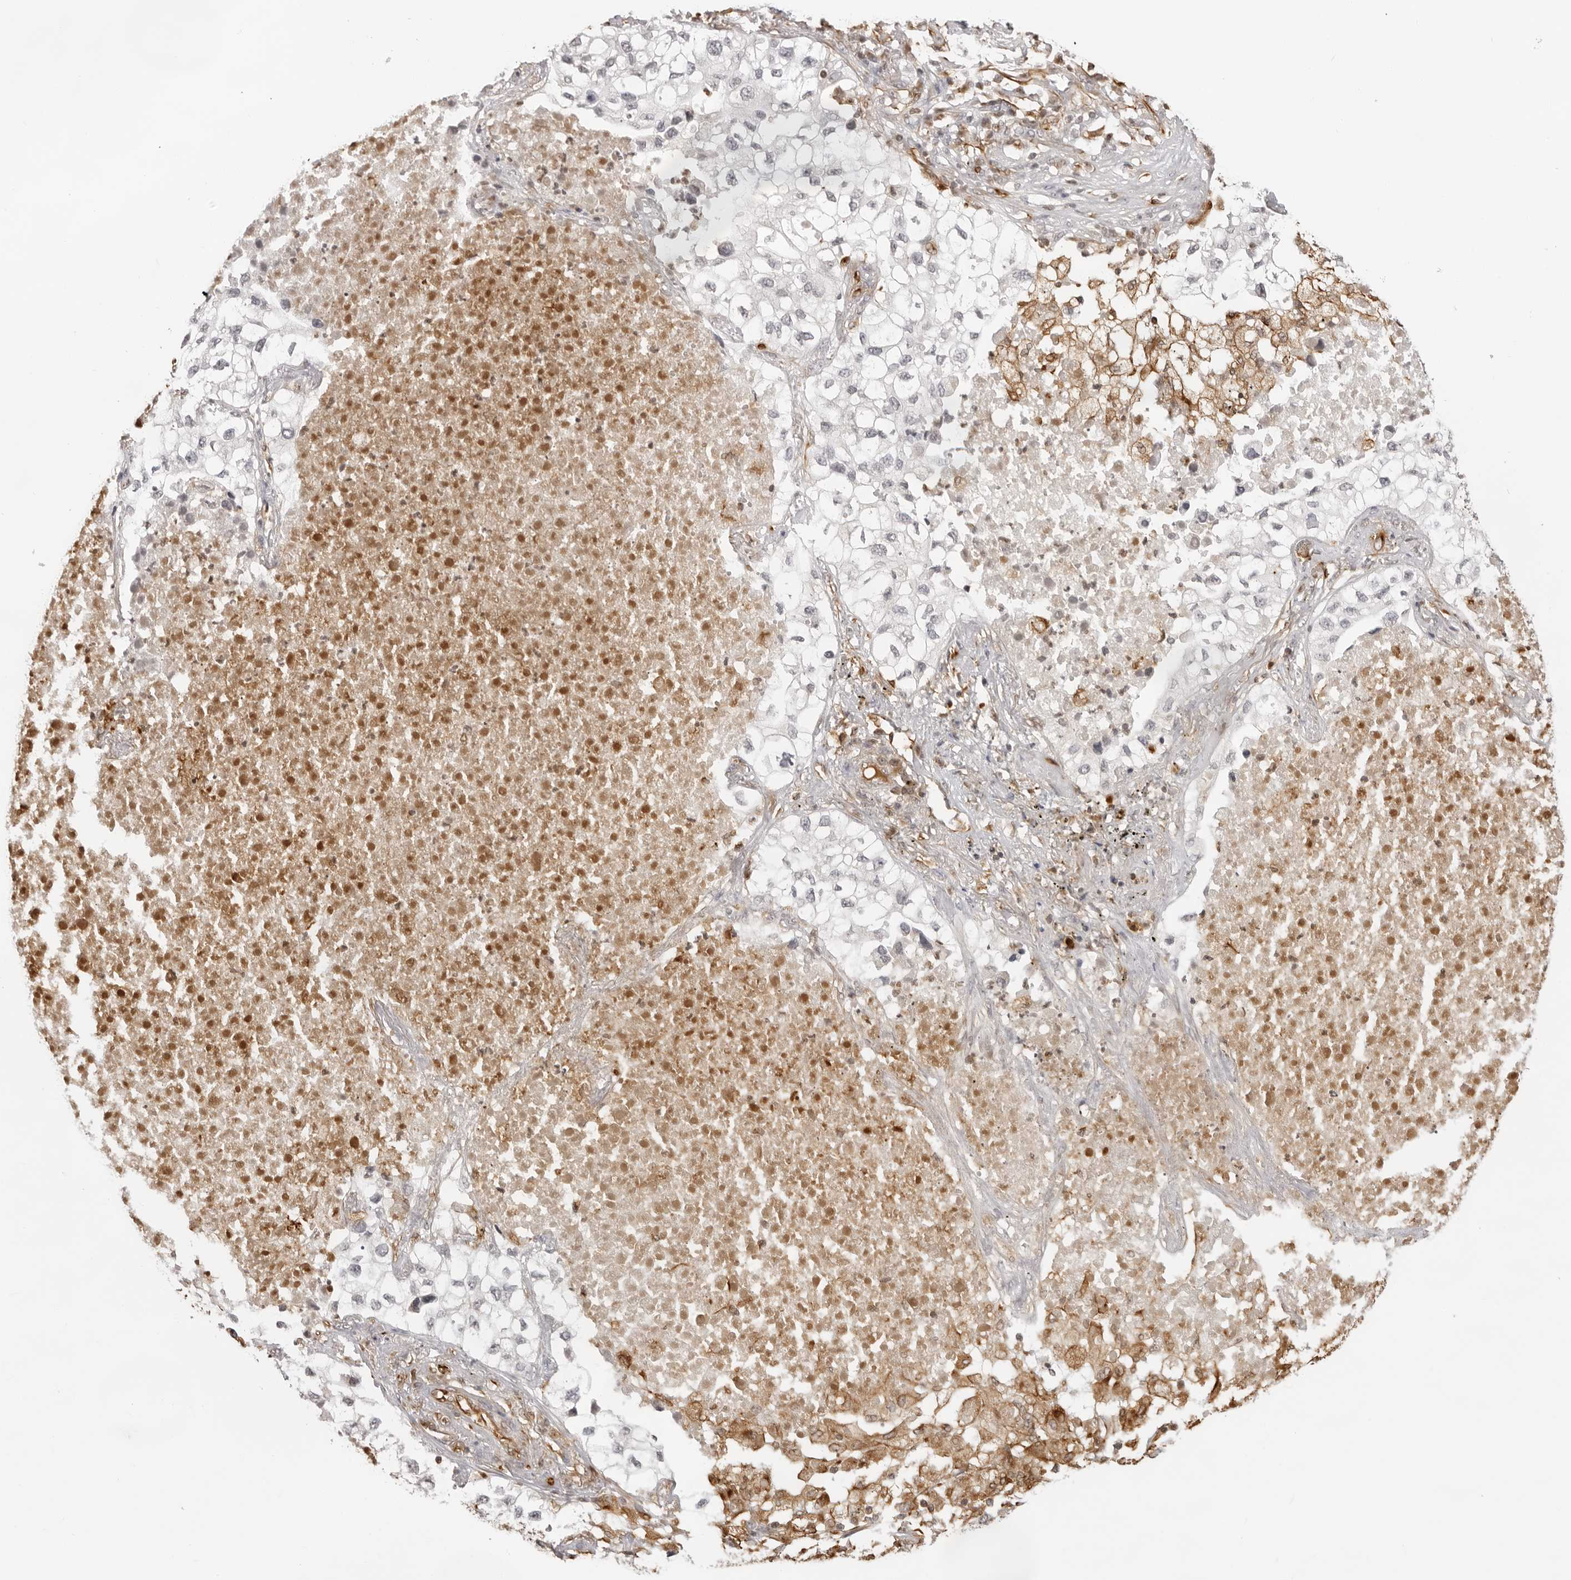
{"staining": {"intensity": "negative", "quantity": "none", "location": "none"}, "tissue": "lung cancer", "cell_type": "Tumor cells", "image_type": "cancer", "snomed": [{"axis": "morphology", "description": "Adenocarcinoma, NOS"}, {"axis": "topography", "description": "Lung"}], "caption": "Tumor cells are negative for protein expression in human lung cancer.", "gene": "DYNLT5", "patient": {"sex": "male", "age": 63}}